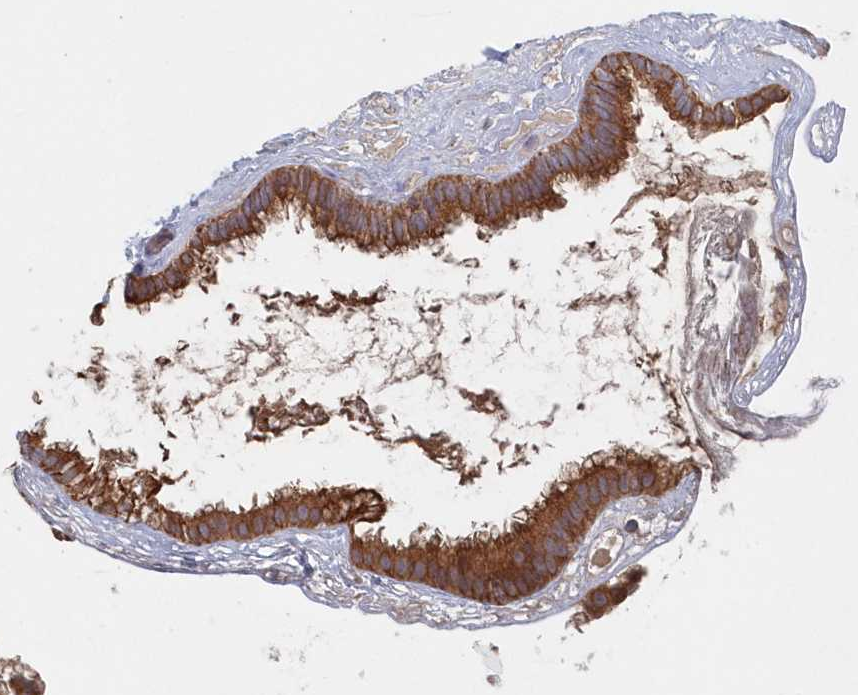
{"staining": {"intensity": "moderate", "quantity": ">75%", "location": "cytoplasmic/membranous"}, "tissue": "gallbladder", "cell_type": "Glandular cells", "image_type": "normal", "snomed": [{"axis": "morphology", "description": "Normal tissue, NOS"}, {"axis": "topography", "description": "Gallbladder"}], "caption": "Protein analysis of unremarkable gallbladder exhibits moderate cytoplasmic/membranous positivity in approximately >75% of glandular cells.", "gene": "ASNSD1", "patient": {"sex": "female", "age": 26}}